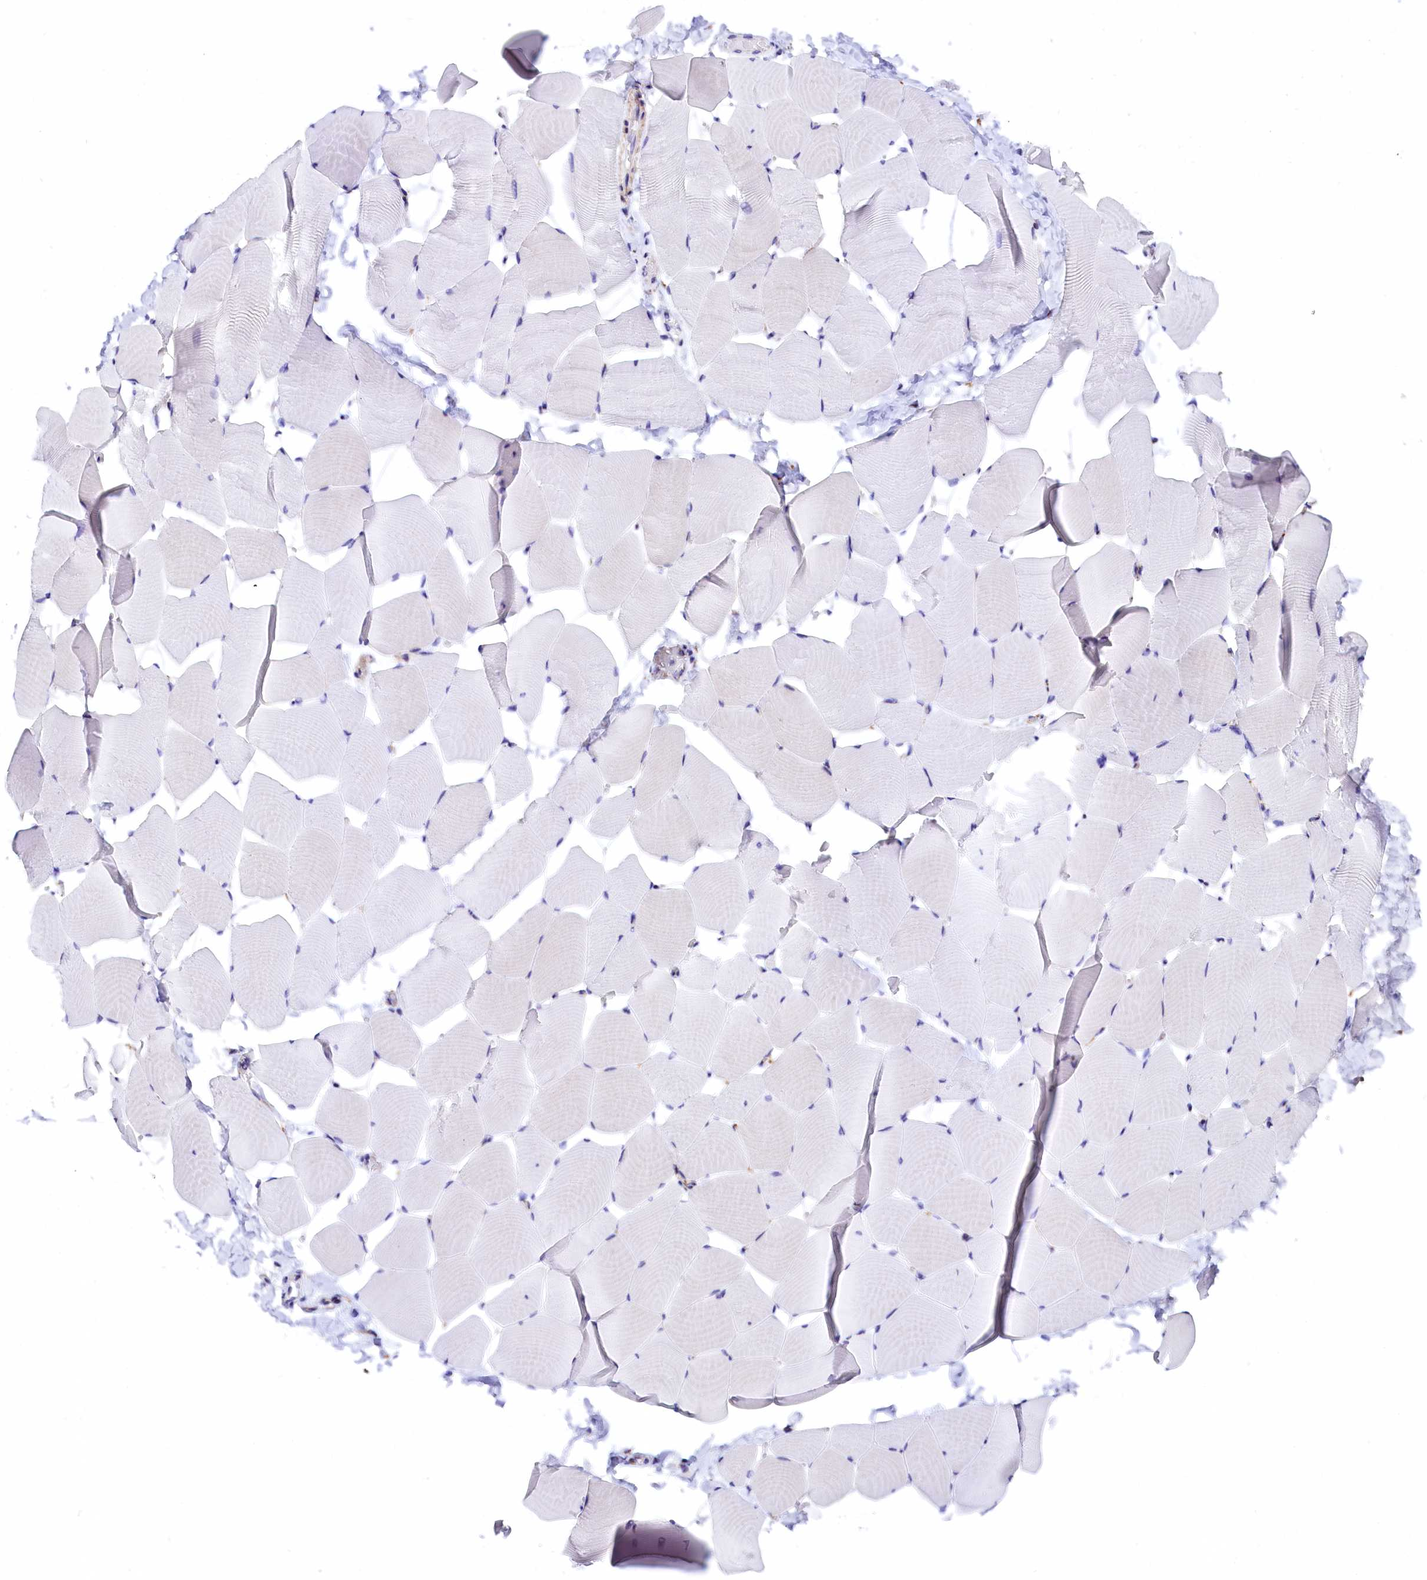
{"staining": {"intensity": "negative", "quantity": "none", "location": "none"}, "tissue": "skeletal muscle", "cell_type": "Myocytes", "image_type": "normal", "snomed": [{"axis": "morphology", "description": "Normal tissue, NOS"}, {"axis": "topography", "description": "Skeletal muscle"}], "caption": "Myocytes are negative for brown protein staining in unremarkable skeletal muscle. (DAB (3,3'-diaminobenzidine) IHC visualized using brightfield microscopy, high magnification).", "gene": "CMTR2", "patient": {"sex": "male", "age": 25}}